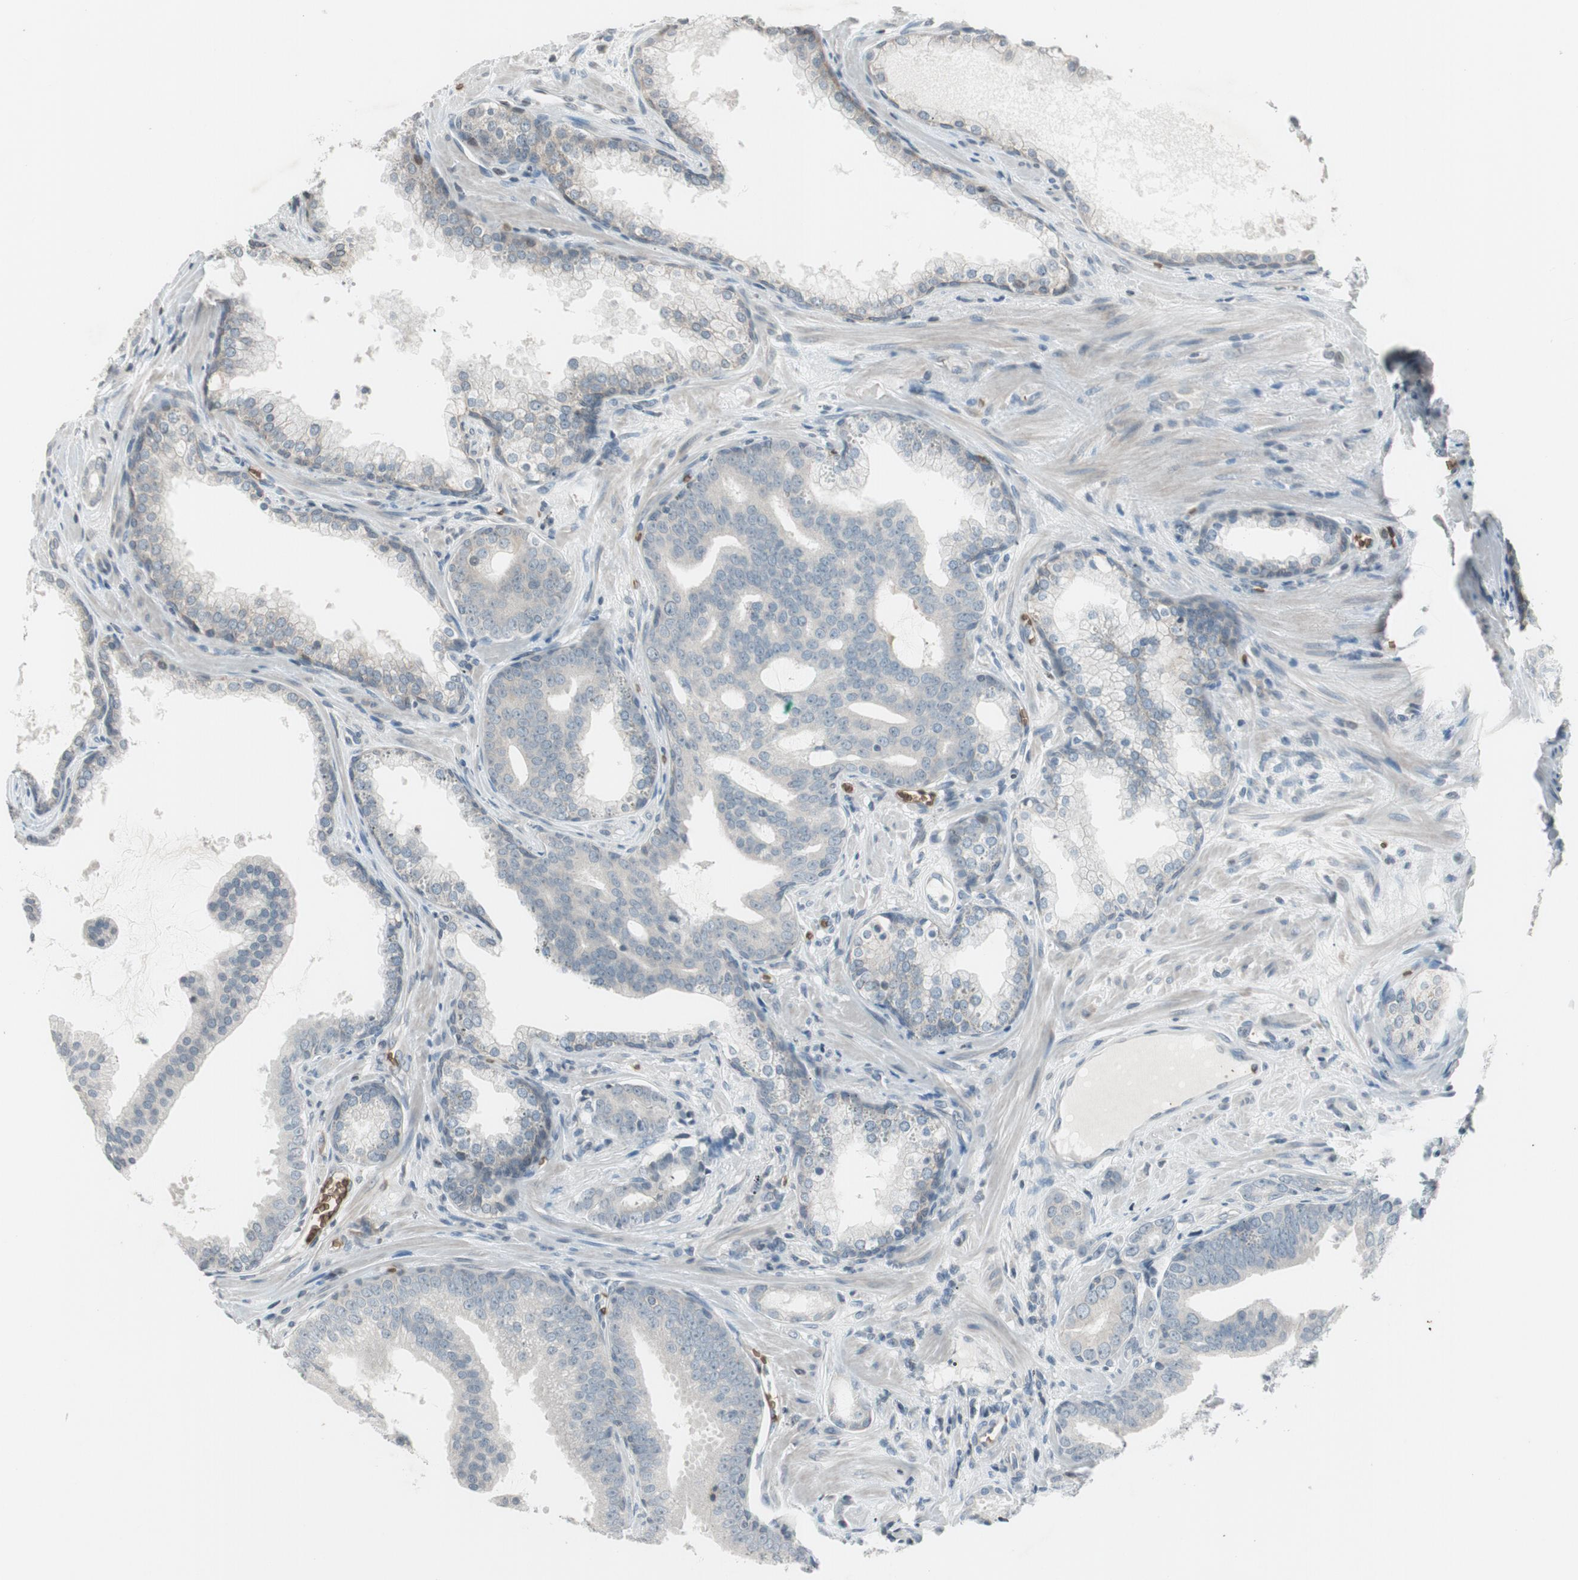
{"staining": {"intensity": "negative", "quantity": "none", "location": "none"}, "tissue": "prostate cancer", "cell_type": "Tumor cells", "image_type": "cancer", "snomed": [{"axis": "morphology", "description": "Adenocarcinoma, Low grade"}, {"axis": "topography", "description": "Prostate"}], "caption": "The histopathology image shows no significant expression in tumor cells of adenocarcinoma (low-grade) (prostate).", "gene": "GYPC", "patient": {"sex": "male", "age": 58}}